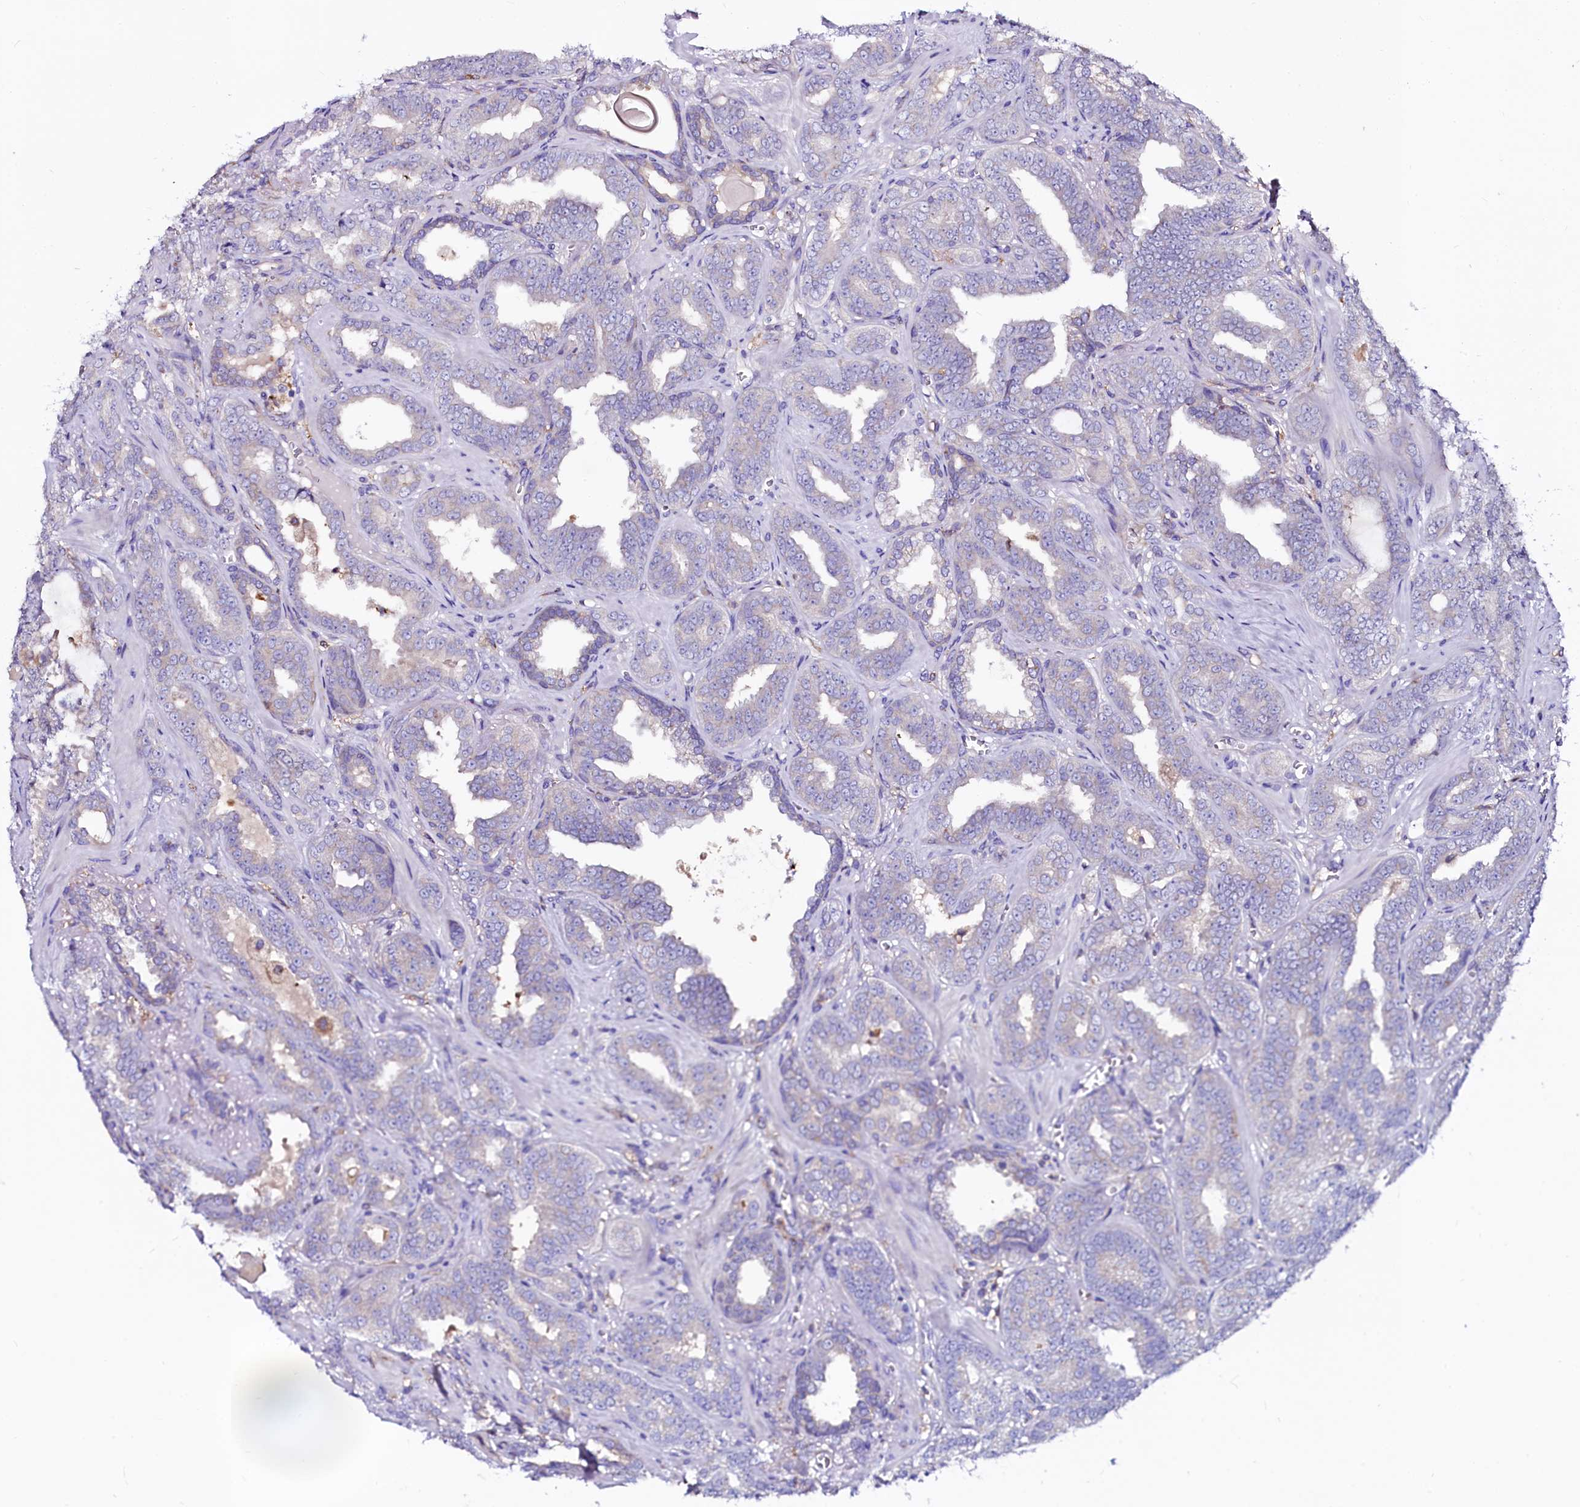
{"staining": {"intensity": "negative", "quantity": "none", "location": "none"}, "tissue": "prostate cancer", "cell_type": "Tumor cells", "image_type": "cancer", "snomed": [{"axis": "morphology", "description": "Adenocarcinoma, High grade"}, {"axis": "topography", "description": "Prostate and seminal vesicle, NOS"}], "caption": "Tumor cells show no significant positivity in prostate cancer. (DAB immunohistochemistry with hematoxylin counter stain).", "gene": "OTOL1", "patient": {"sex": "male", "age": 67}}